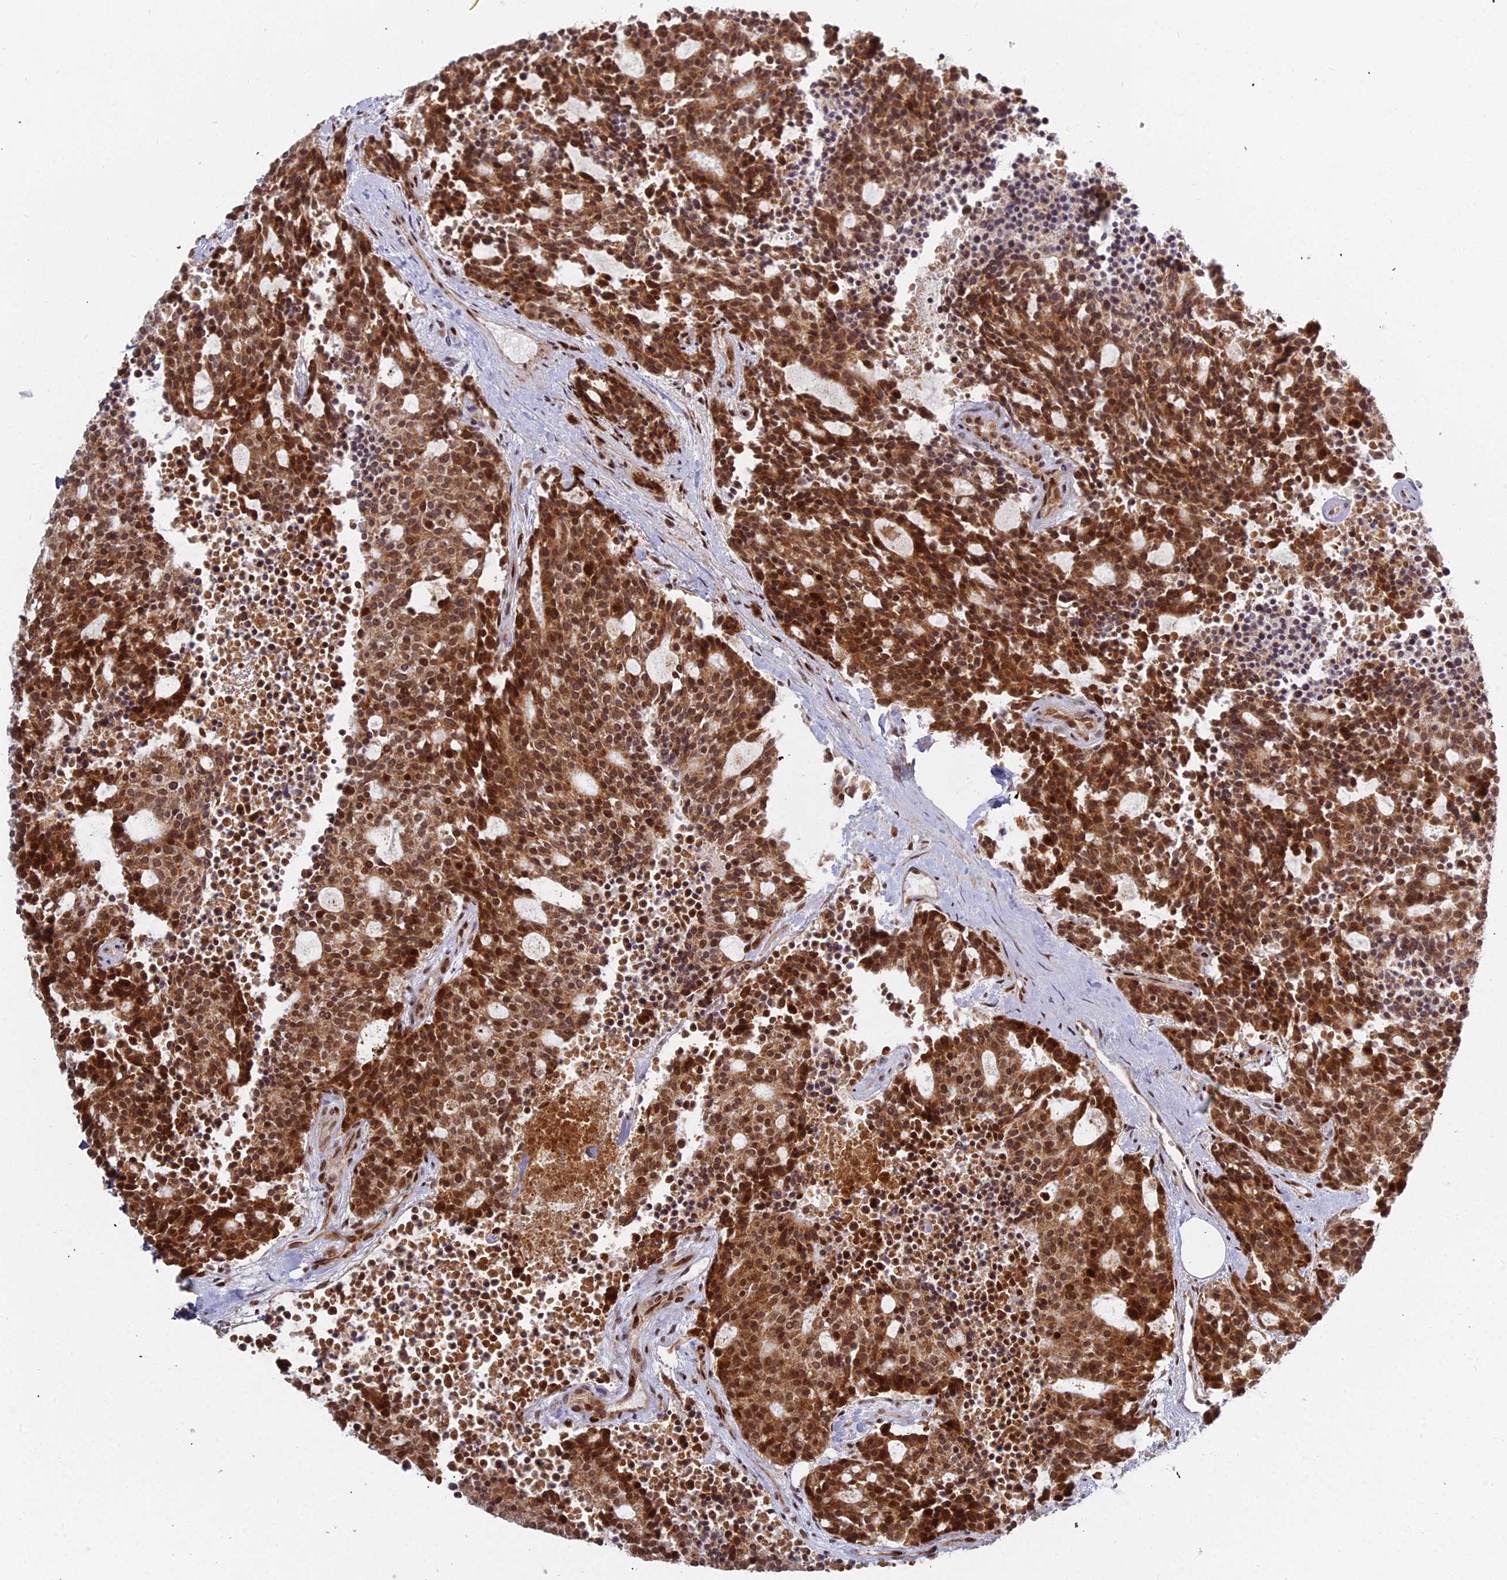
{"staining": {"intensity": "strong", "quantity": ">75%", "location": "cytoplasmic/membranous,nuclear"}, "tissue": "carcinoid", "cell_type": "Tumor cells", "image_type": "cancer", "snomed": [{"axis": "morphology", "description": "Carcinoid, malignant, NOS"}, {"axis": "topography", "description": "Pancreas"}], "caption": "Carcinoid was stained to show a protein in brown. There is high levels of strong cytoplasmic/membranous and nuclear expression in about >75% of tumor cells.", "gene": "ABCA2", "patient": {"sex": "female", "age": 54}}